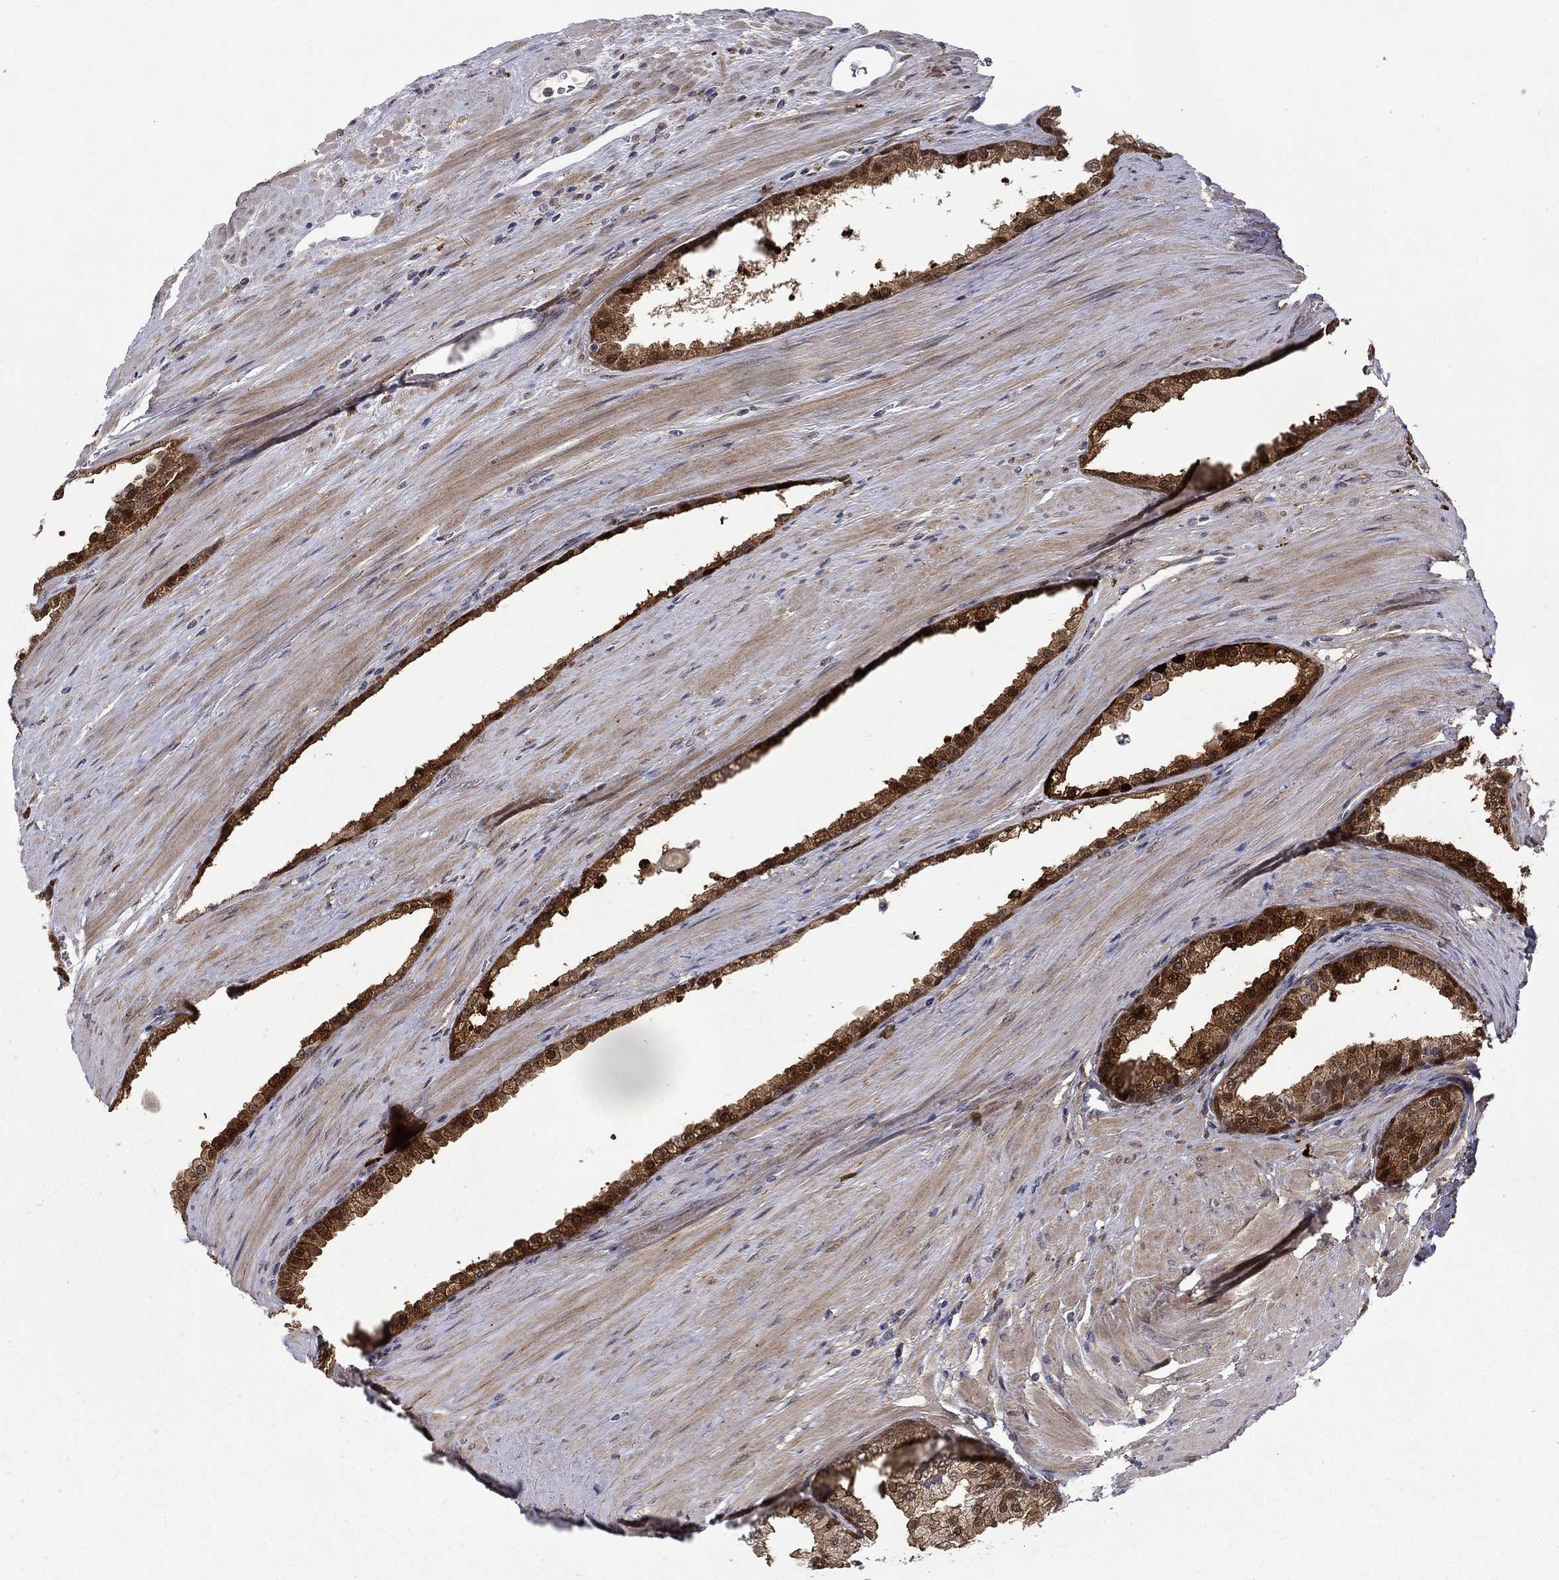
{"staining": {"intensity": "strong", "quantity": ">75%", "location": "cytoplasmic/membranous,nuclear"}, "tissue": "prostate cancer", "cell_type": "Tumor cells", "image_type": "cancer", "snomed": [{"axis": "morphology", "description": "Adenocarcinoma, NOS"}, {"axis": "topography", "description": "Prostate"}], "caption": "This photomicrograph reveals prostate cancer (adenocarcinoma) stained with immunohistochemistry to label a protein in brown. The cytoplasmic/membranous and nuclear of tumor cells show strong positivity for the protein. Nuclei are counter-stained blue.", "gene": "CBR1", "patient": {"sex": "male", "age": 67}}